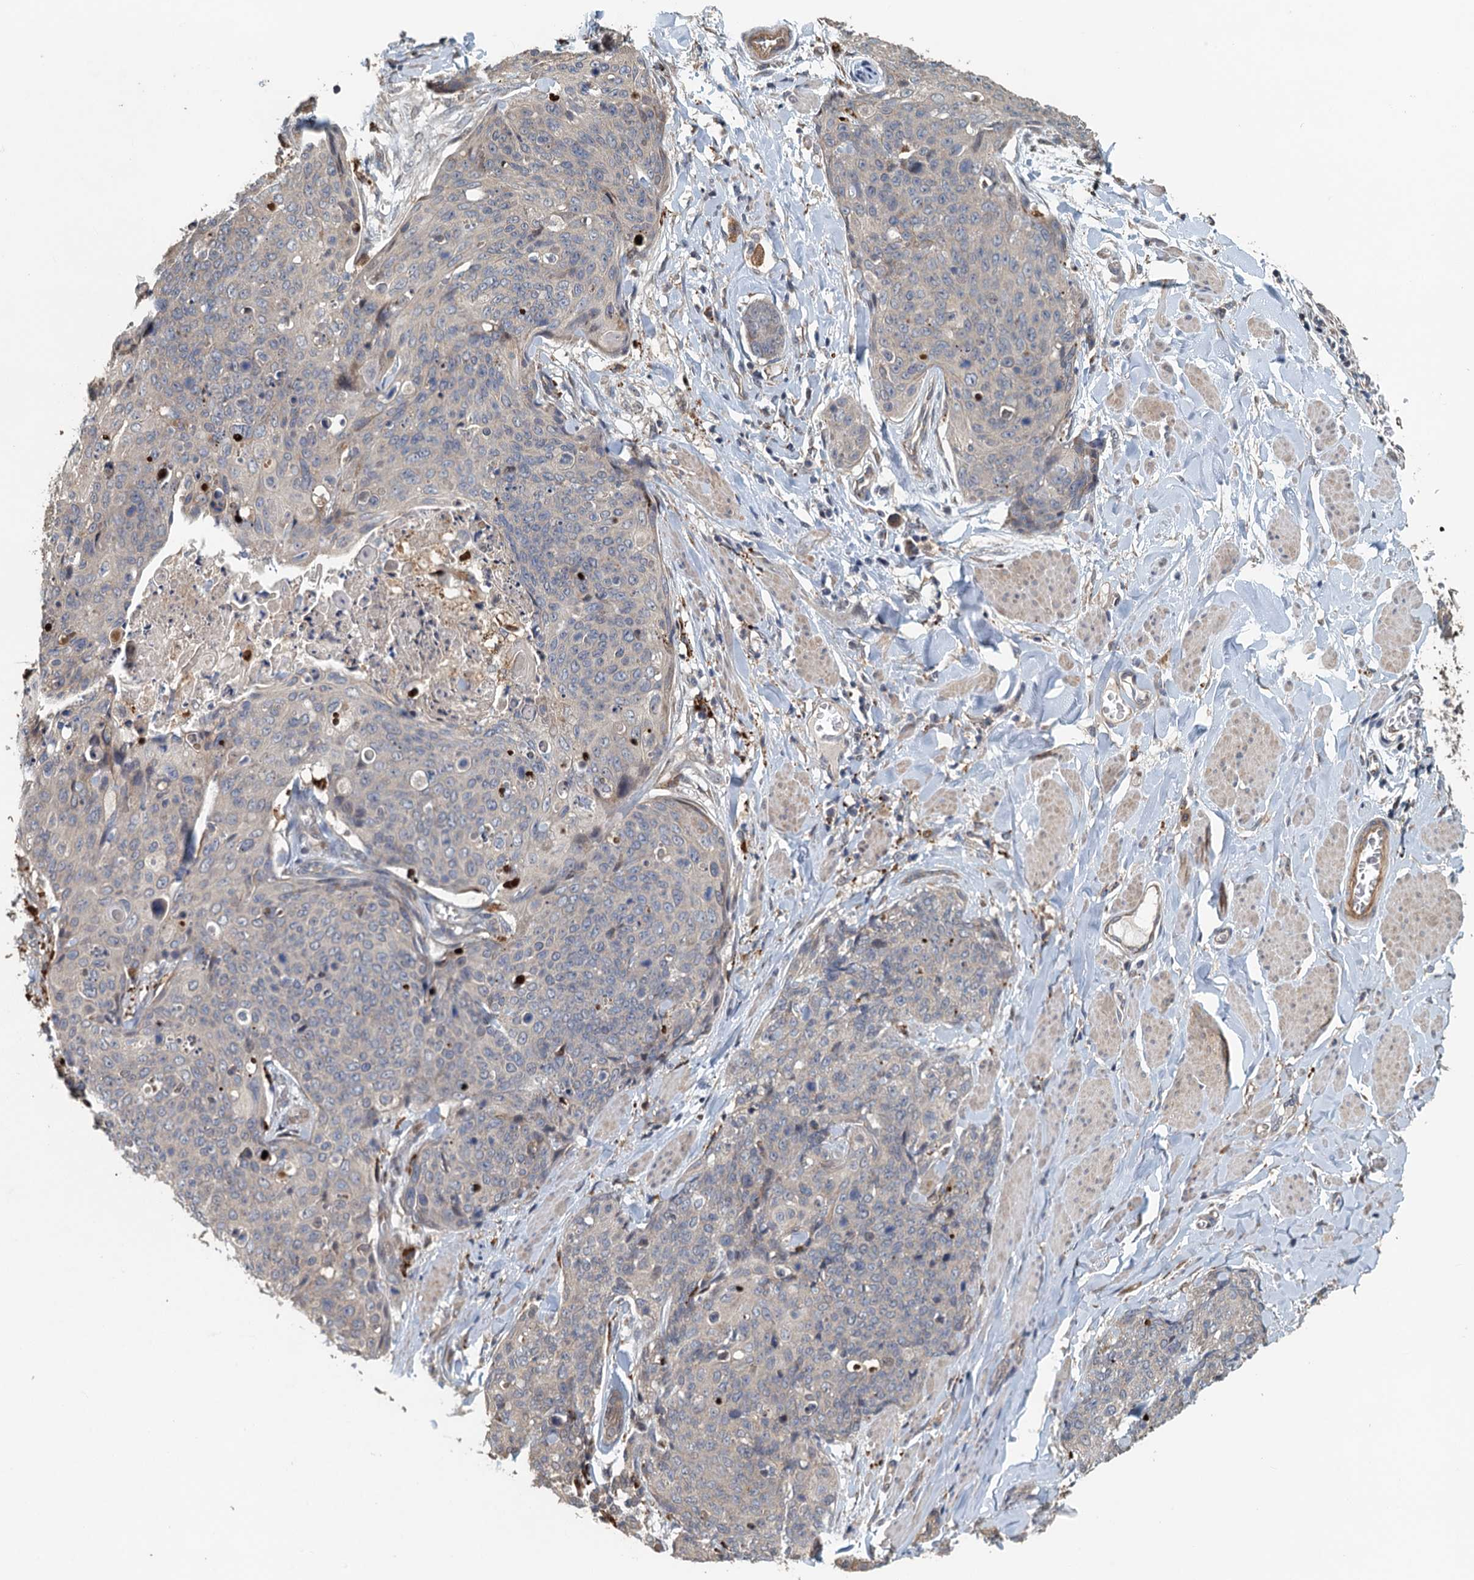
{"staining": {"intensity": "negative", "quantity": "none", "location": "none"}, "tissue": "skin cancer", "cell_type": "Tumor cells", "image_type": "cancer", "snomed": [{"axis": "morphology", "description": "Squamous cell carcinoma, NOS"}, {"axis": "topography", "description": "Skin"}, {"axis": "topography", "description": "Vulva"}], "caption": "Photomicrograph shows no significant protein expression in tumor cells of skin squamous cell carcinoma.", "gene": "AGRN", "patient": {"sex": "female", "age": 85}}